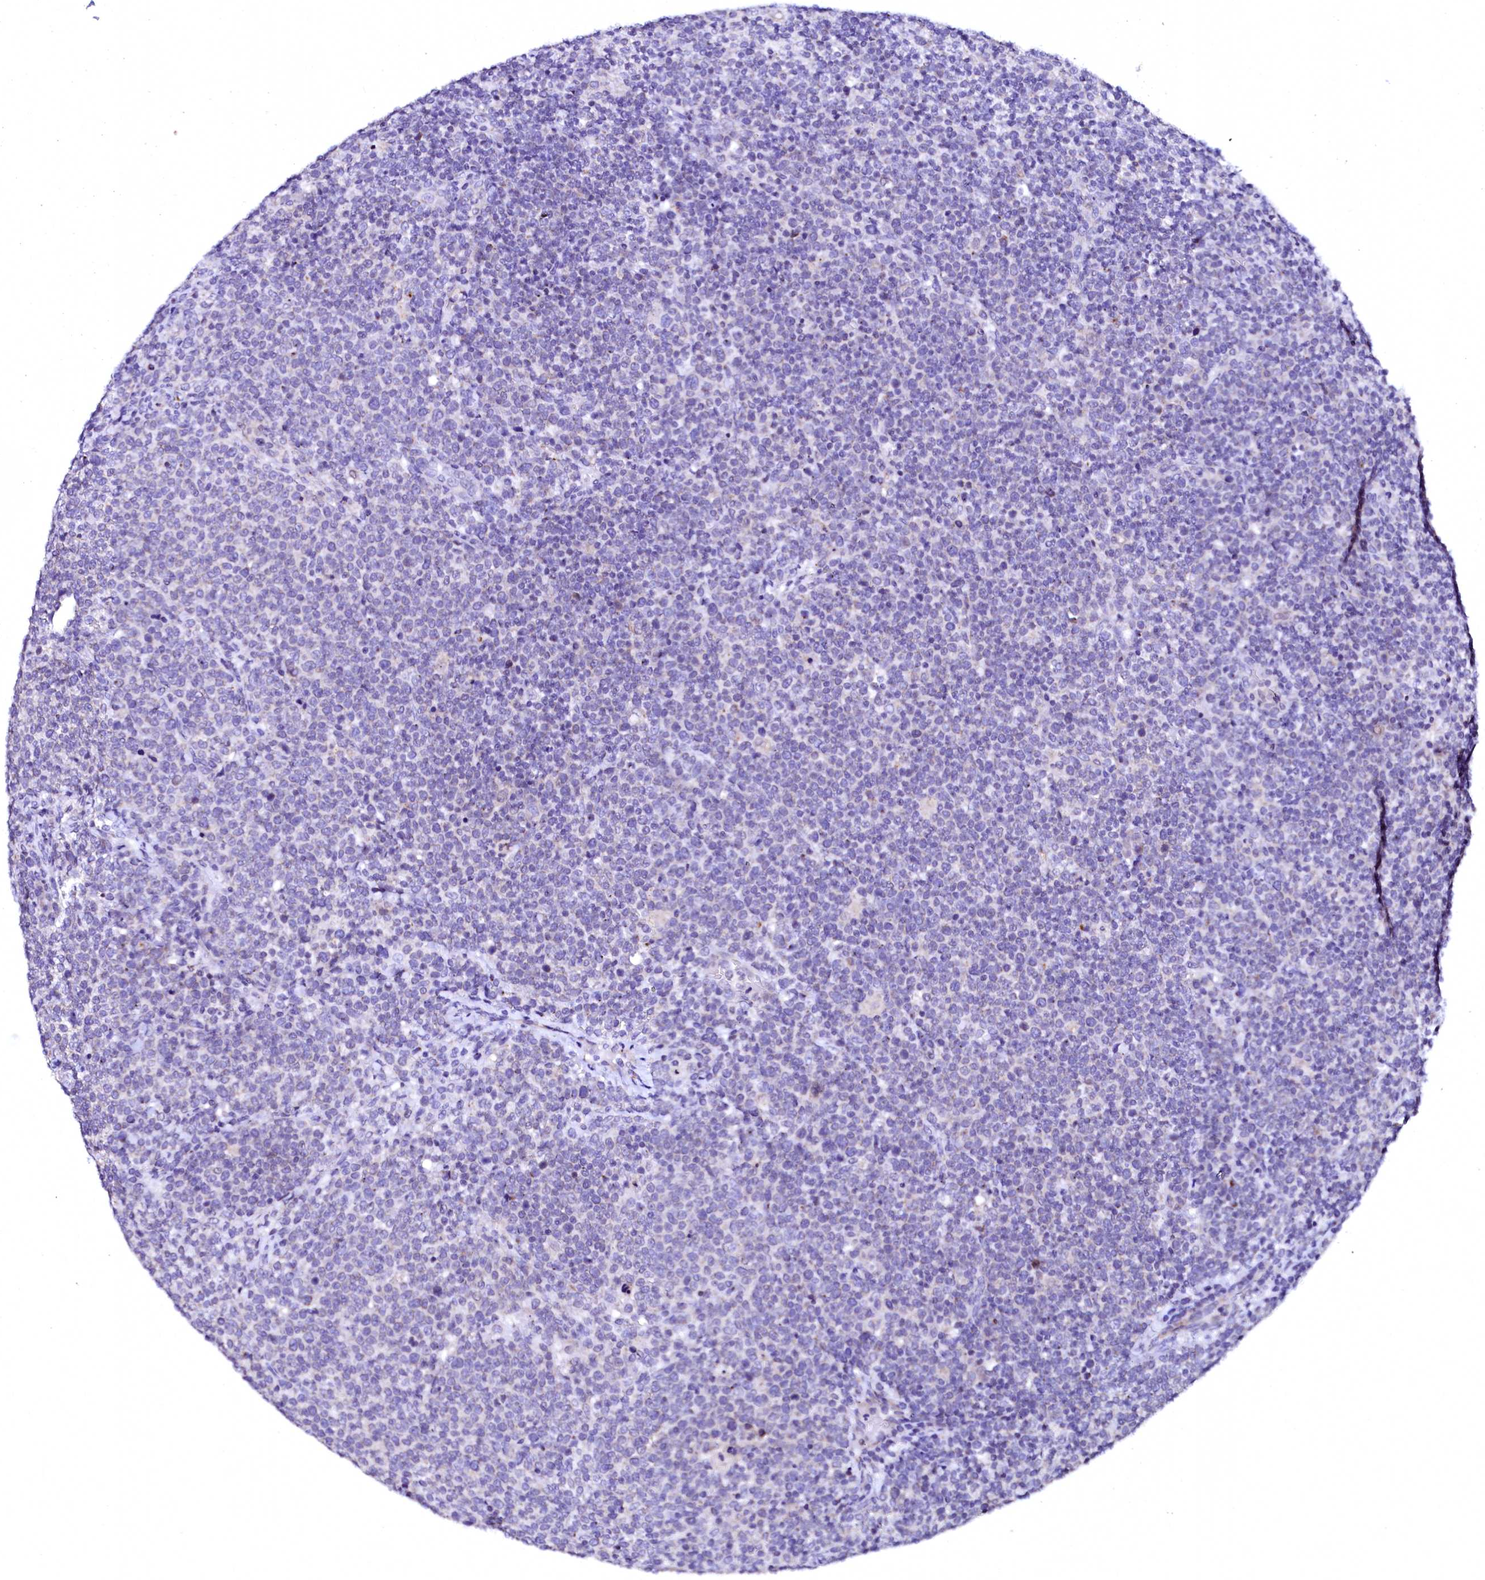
{"staining": {"intensity": "negative", "quantity": "none", "location": "none"}, "tissue": "lymphoma", "cell_type": "Tumor cells", "image_type": "cancer", "snomed": [{"axis": "morphology", "description": "Malignant lymphoma, non-Hodgkin's type, High grade"}, {"axis": "topography", "description": "Lymph node"}], "caption": "IHC of lymphoma reveals no staining in tumor cells.", "gene": "NALF1", "patient": {"sex": "male", "age": 61}}